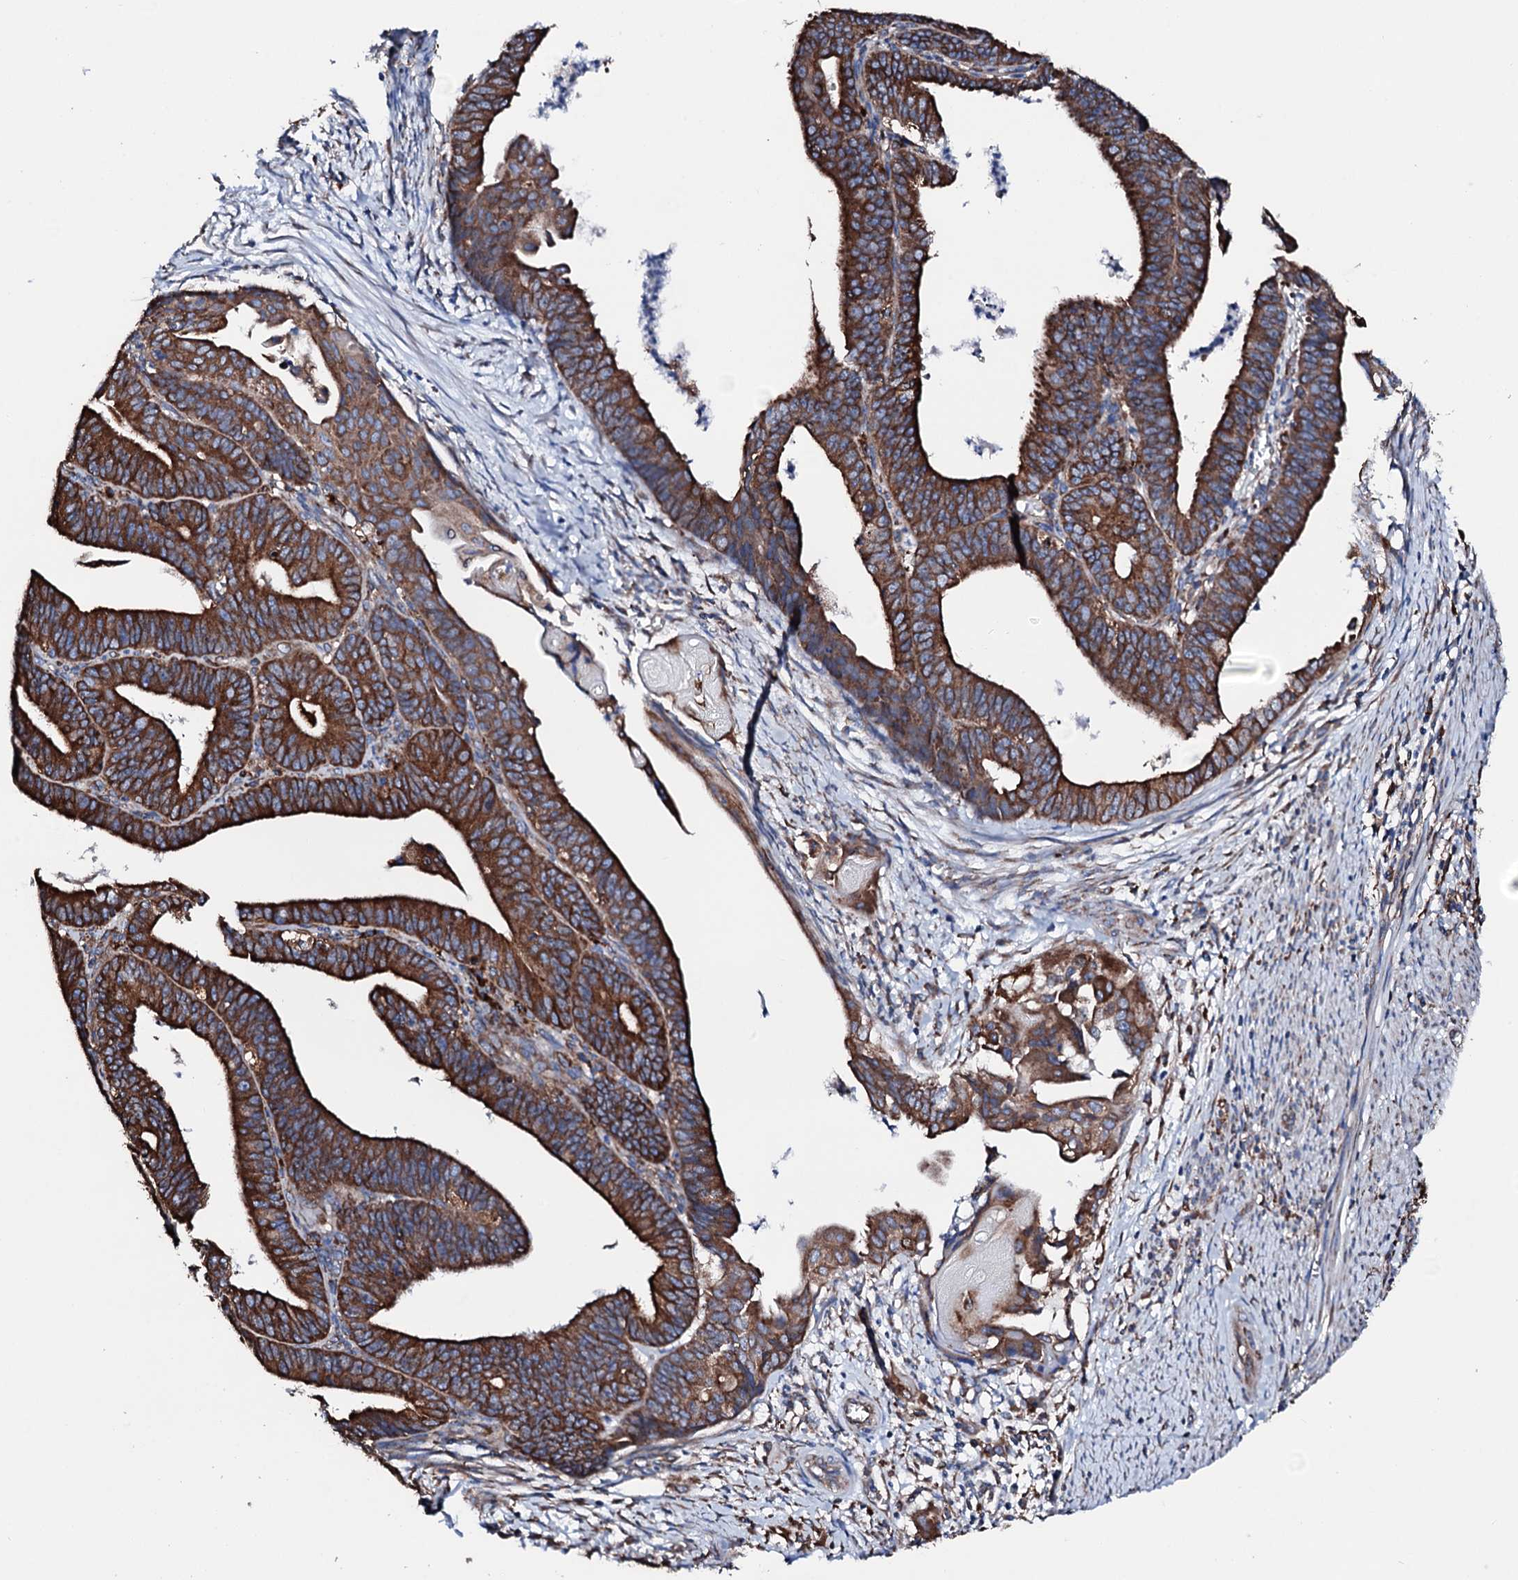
{"staining": {"intensity": "strong", "quantity": ">75%", "location": "cytoplasmic/membranous"}, "tissue": "endometrial cancer", "cell_type": "Tumor cells", "image_type": "cancer", "snomed": [{"axis": "morphology", "description": "Adenocarcinoma, NOS"}, {"axis": "topography", "description": "Endometrium"}], "caption": "A brown stain labels strong cytoplasmic/membranous positivity of a protein in human endometrial cancer (adenocarcinoma) tumor cells.", "gene": "AMDHD1", "patient": {"sex": "female", "age": 73}}